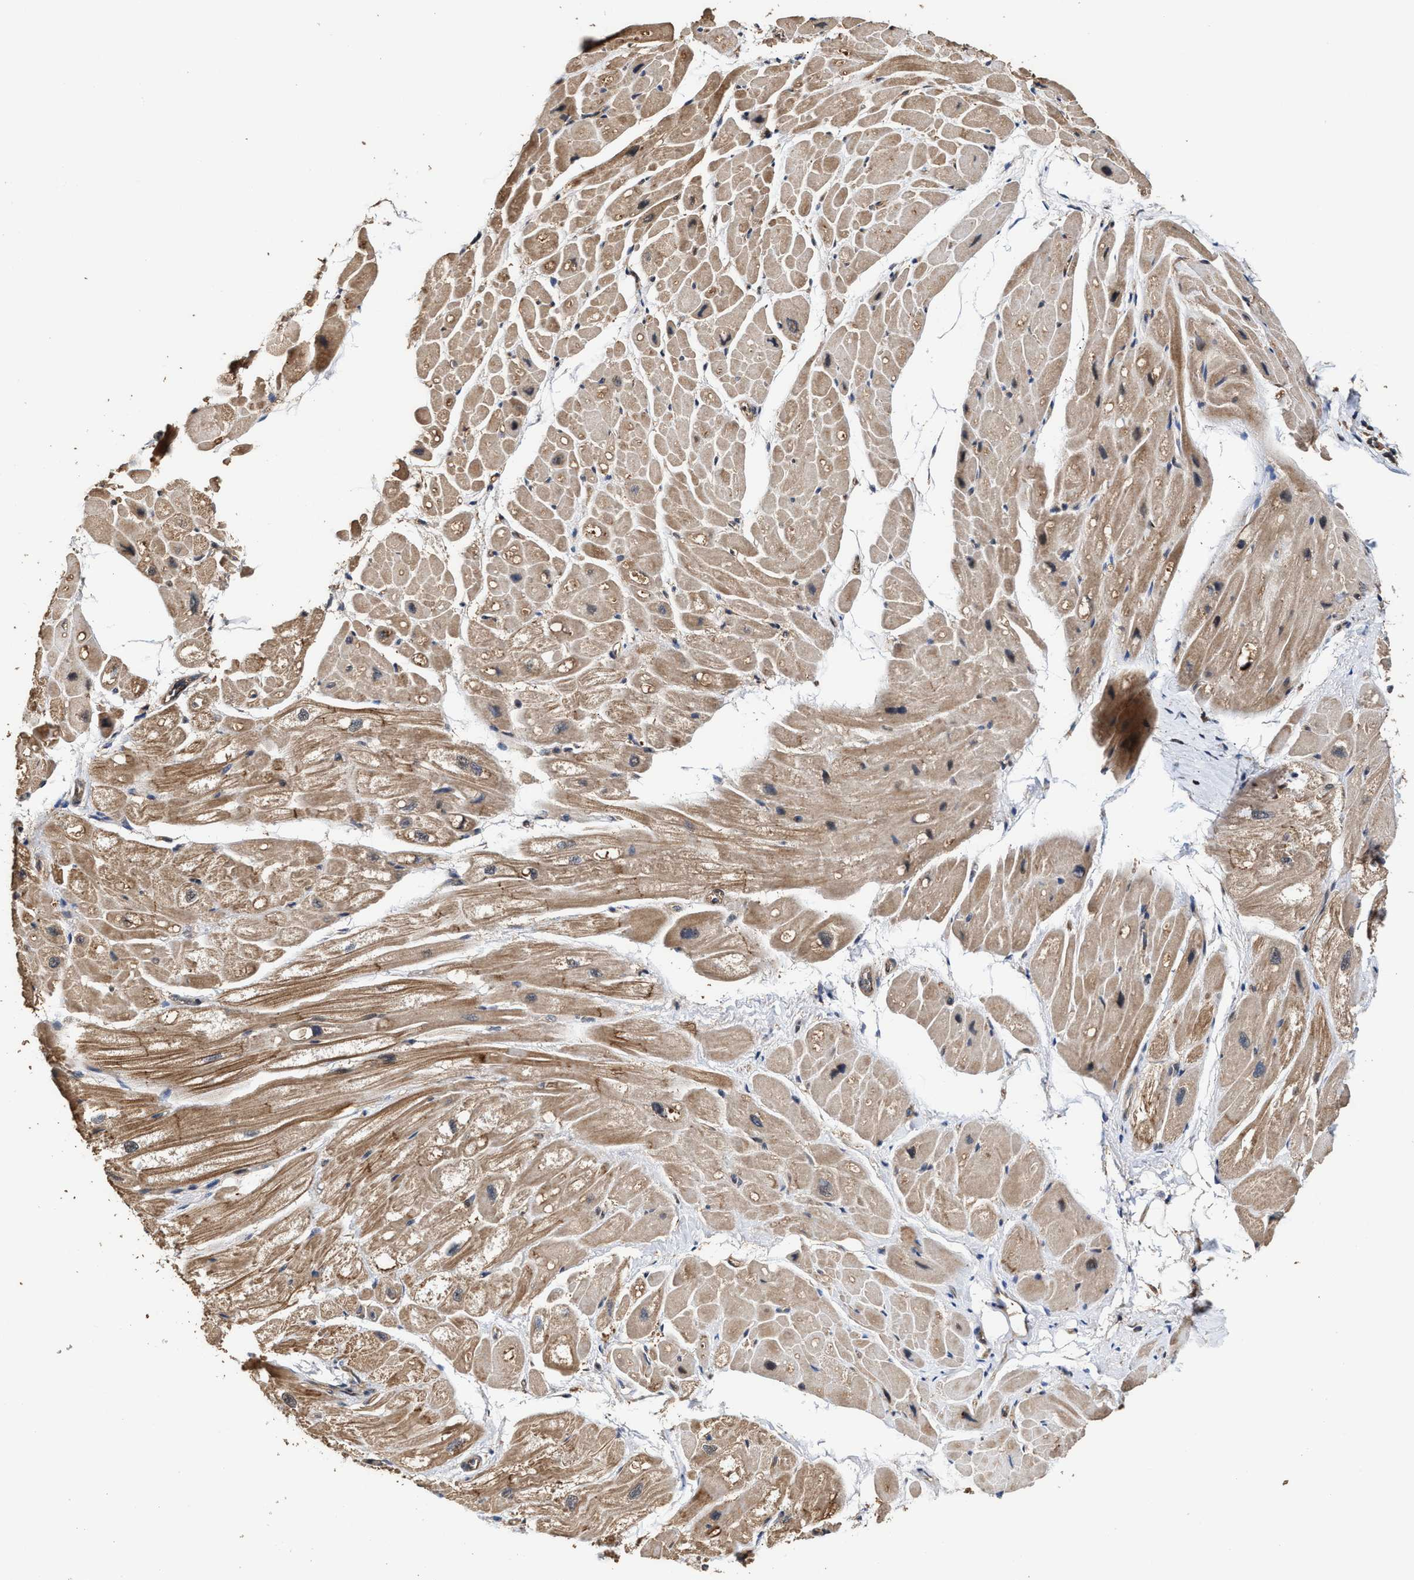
{"staining": {"intensity": "moderate", "quantity": ">75%", "location": "cytoplasmic/membranous"}, "tissue": "heart muscle", "cell_type": "Cardiomyocytes", "image_type": "normal", "snomed": [{"axis": "morphology", "description": "Normal tissue, NOS"}, {"axis": "topography", "description": "Heart"}], "caption": "A brown stain highlights moderate cytoplasmic/membranous positivity of a protein in cardiomyocytes of unremarkable heart muscle.", "gene": "ZNHIT6", "patient": {"sex": "male", "age": 49}}